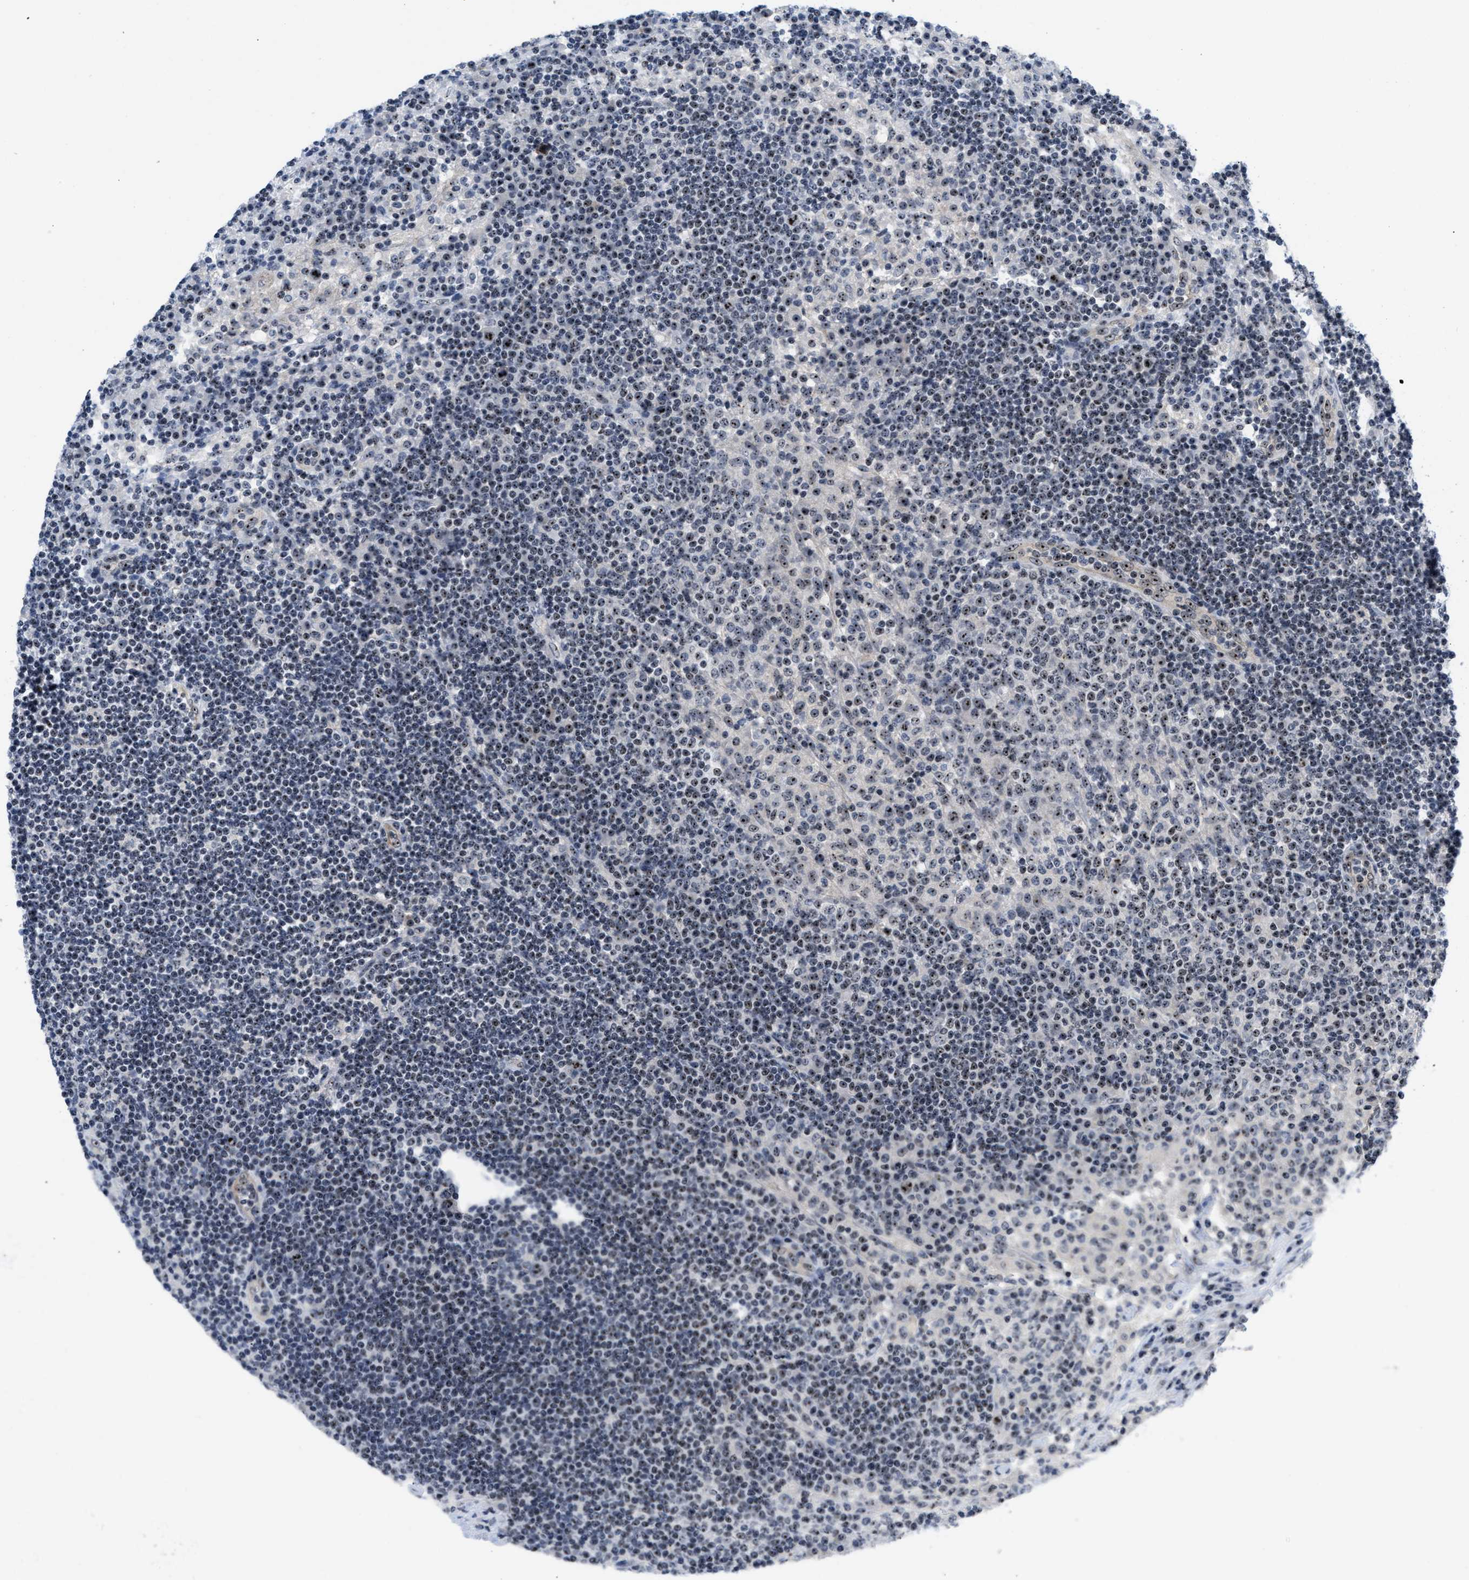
{"staining": {"intensity": "moderate", "quantity": "25%-75%", "location": "nuclear"}, "tissue": "lymph node", "cell_type": "Germinal center cells", "image_type": "normal", "snomed": [{"axis": "morphology", "description": "Normal tissue, NOS"}, {"axis": "topography", "description": "Lymph node"}], "caption": "Immunohistochemical staining of benign lymph node displays medium levels of moderate nuclear expression in approximately 25%-75% of germinal center cells. The protein is shown in brown color, while the nuclei are stained blue.", "gene": "NOP58", "patient": {"sex": "female", "age": 53}}